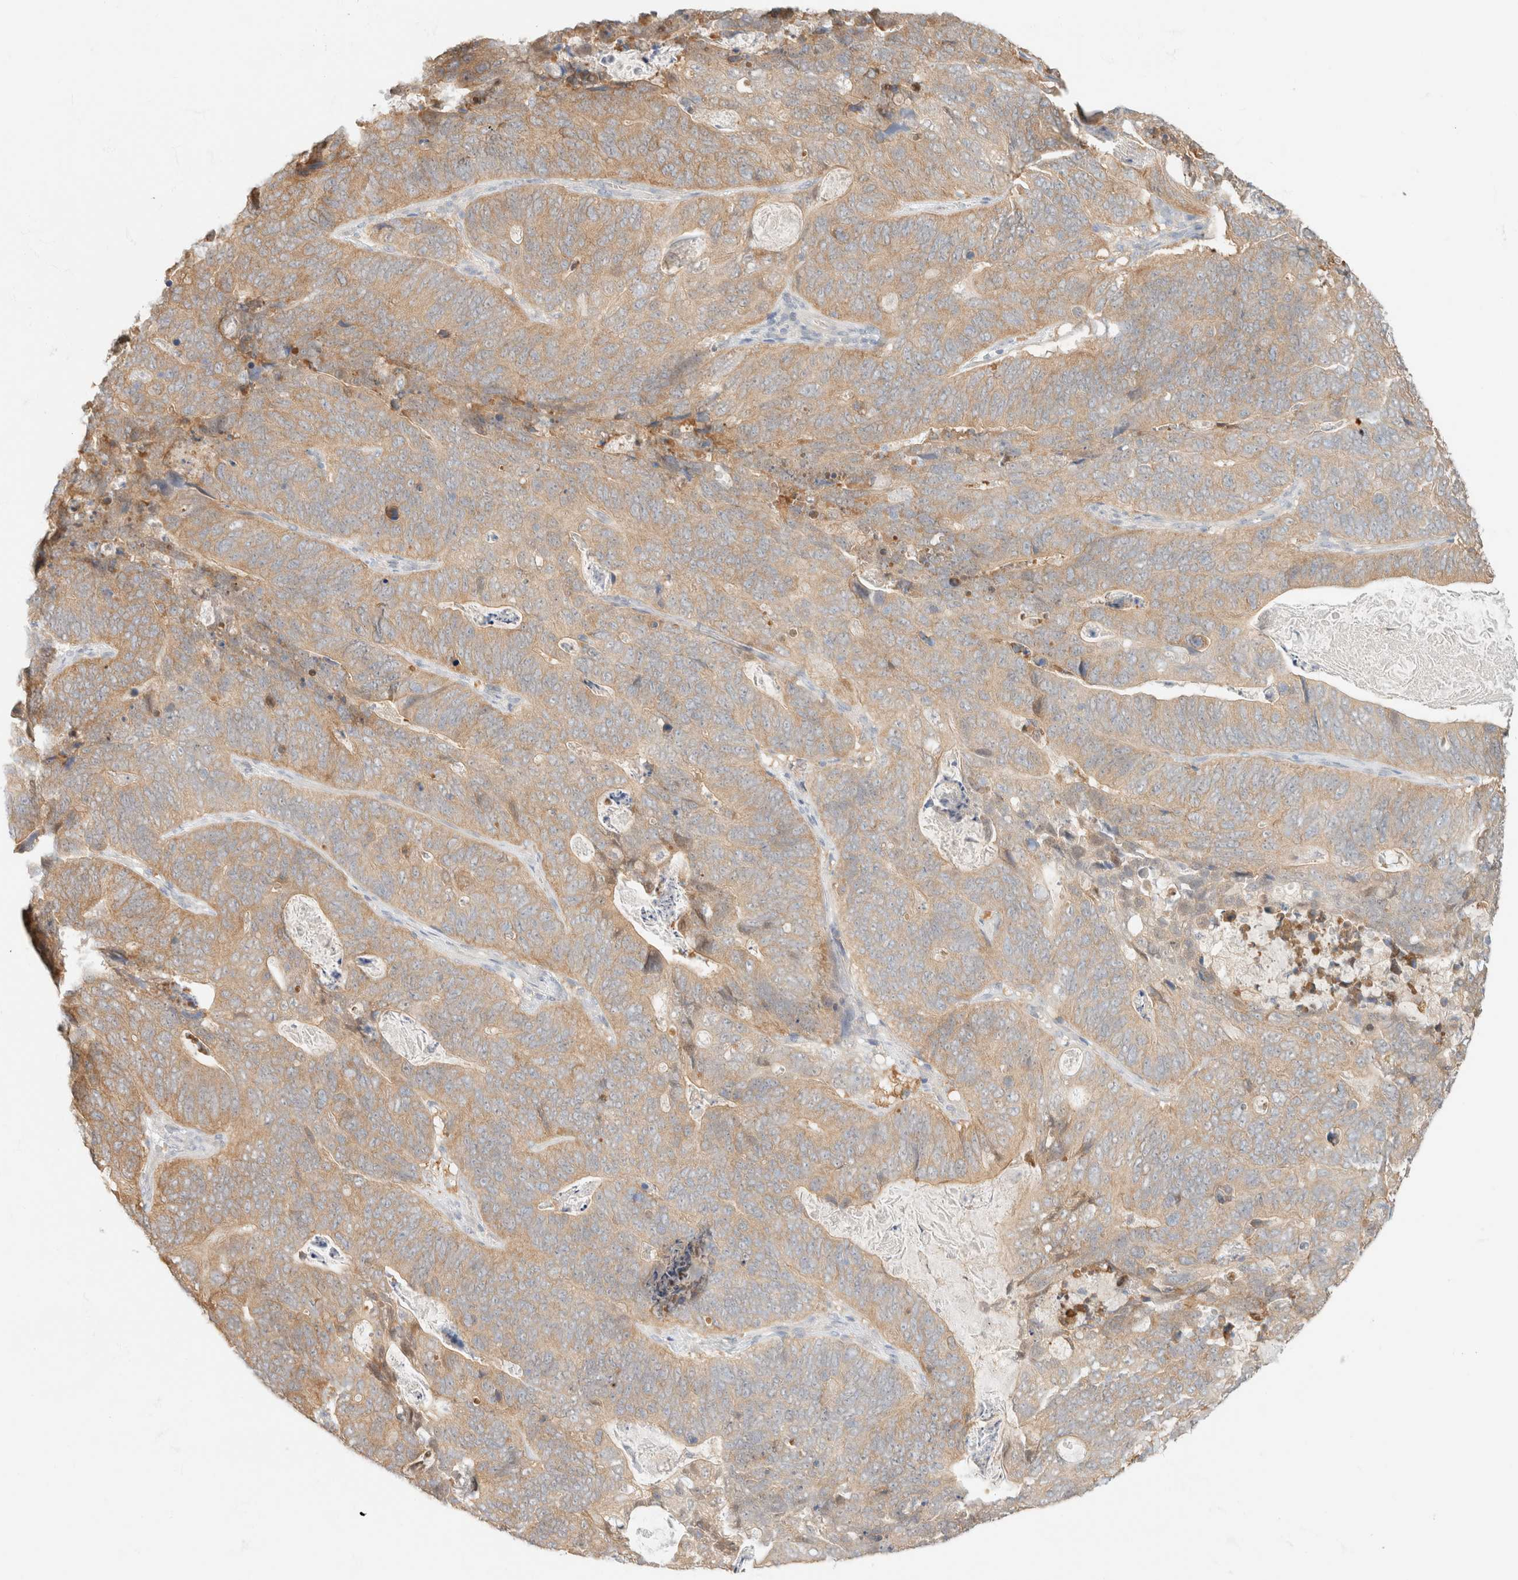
{"staining": {"intensity": "weak", "quantity": ">75%", "location": "cytoplasmic/membranous"}, "tissue": "stomach cancer", "cell_type": "Tumor cells", "image_type": "cancer", "snomed": [{"axis": "morphology", "description": "Normal tissue, NOS"}, {"axis": "morphology", "description": "Adenocarcinoma, NOS"}, {"axis": "topography", "description": "Stomach"}], "caption": "Tumor cells exhibit low levels of weak cytoplasmic/membranous expression in approximately >75% of cells in stomach cancer.", "gene": "GPI", "patient": {"sex": "female", "age": 89}}